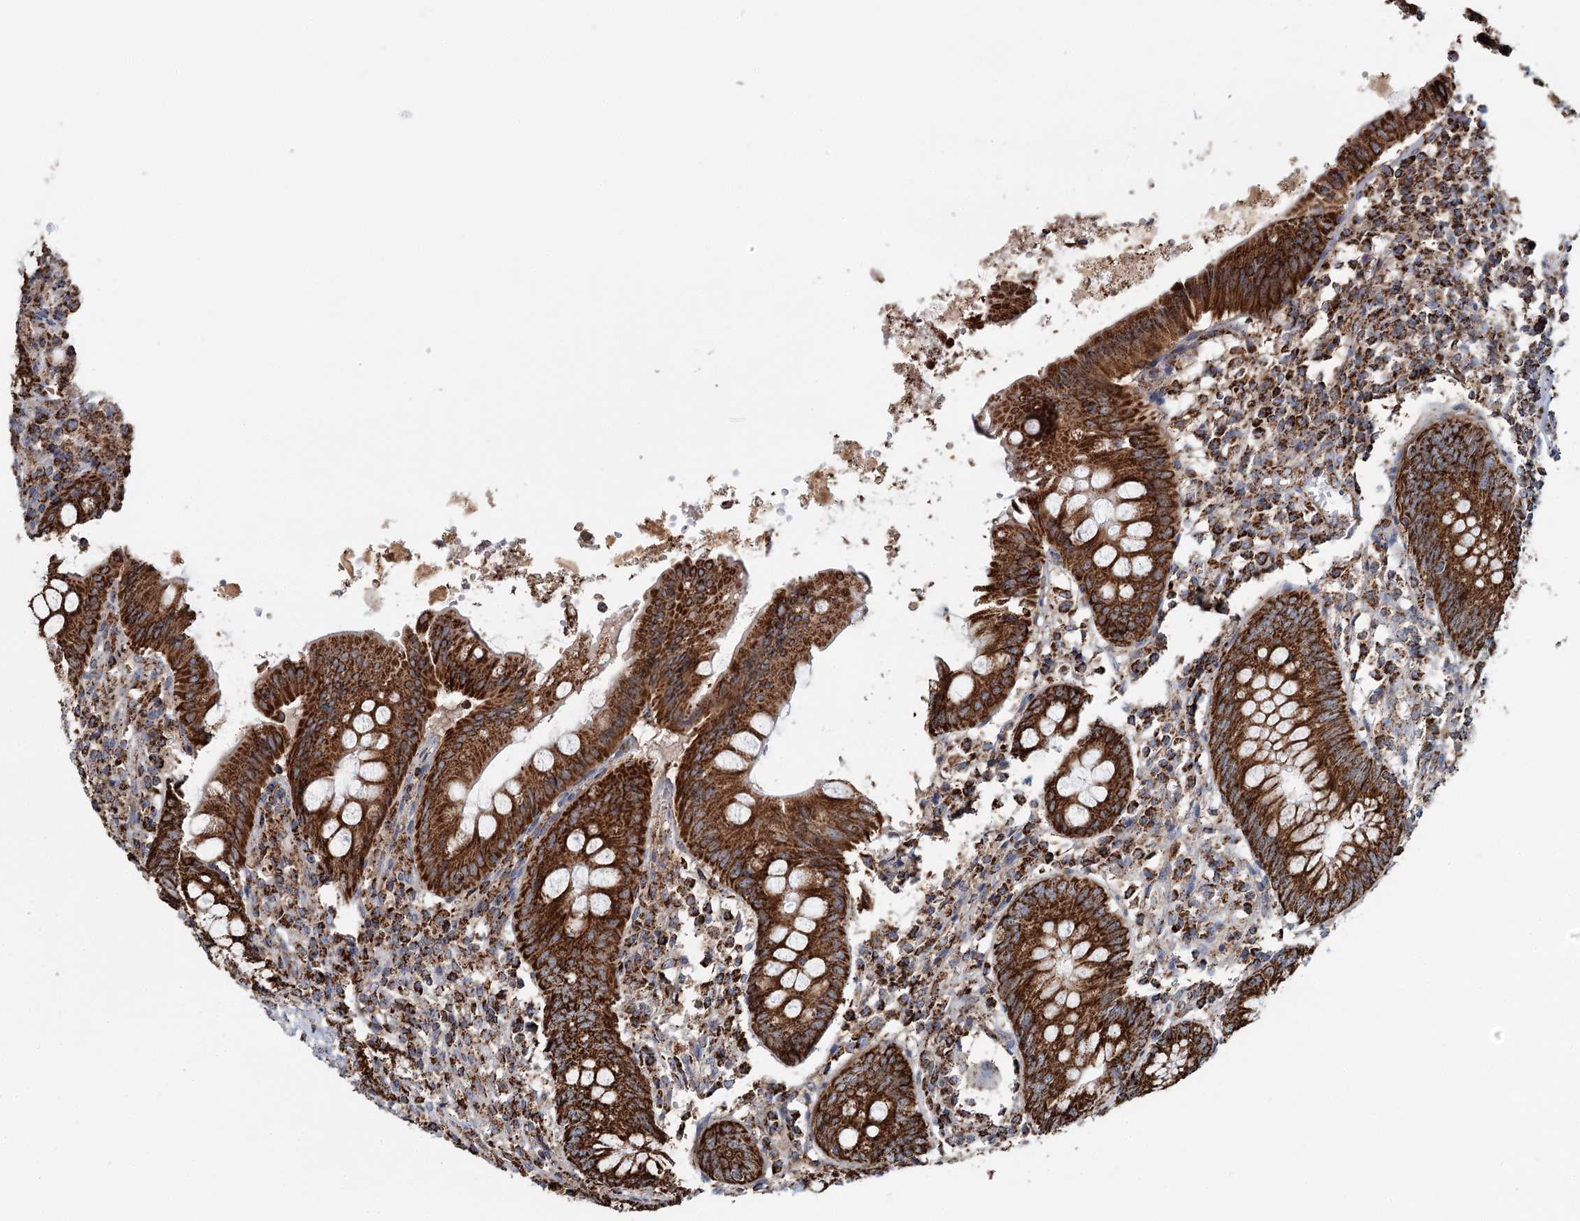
{"staining": {"intensity": "strong", "quantity": ">75%", "location": "cytoplasmic/membranous"}, "tissue": "appendix", "cell_type": "Glandular cells", "image_type": "normal", "snomed": [{"axis": "morphology", "description": "Normal tissue, NOS"}, {"axis": "topography", "description": "Appendix"}], "caption": "Immunohistochemical staining of normal appendix shows high levels of strong cytoplasmic/membranous staining in about >75% of glandular cells. (Stains: DAB in brown, nuclei in blue, Microscopy: brightfield microscopy at high magnification).", "gene": "APH1A", "patient": {"sex": "female", "age": 54}}